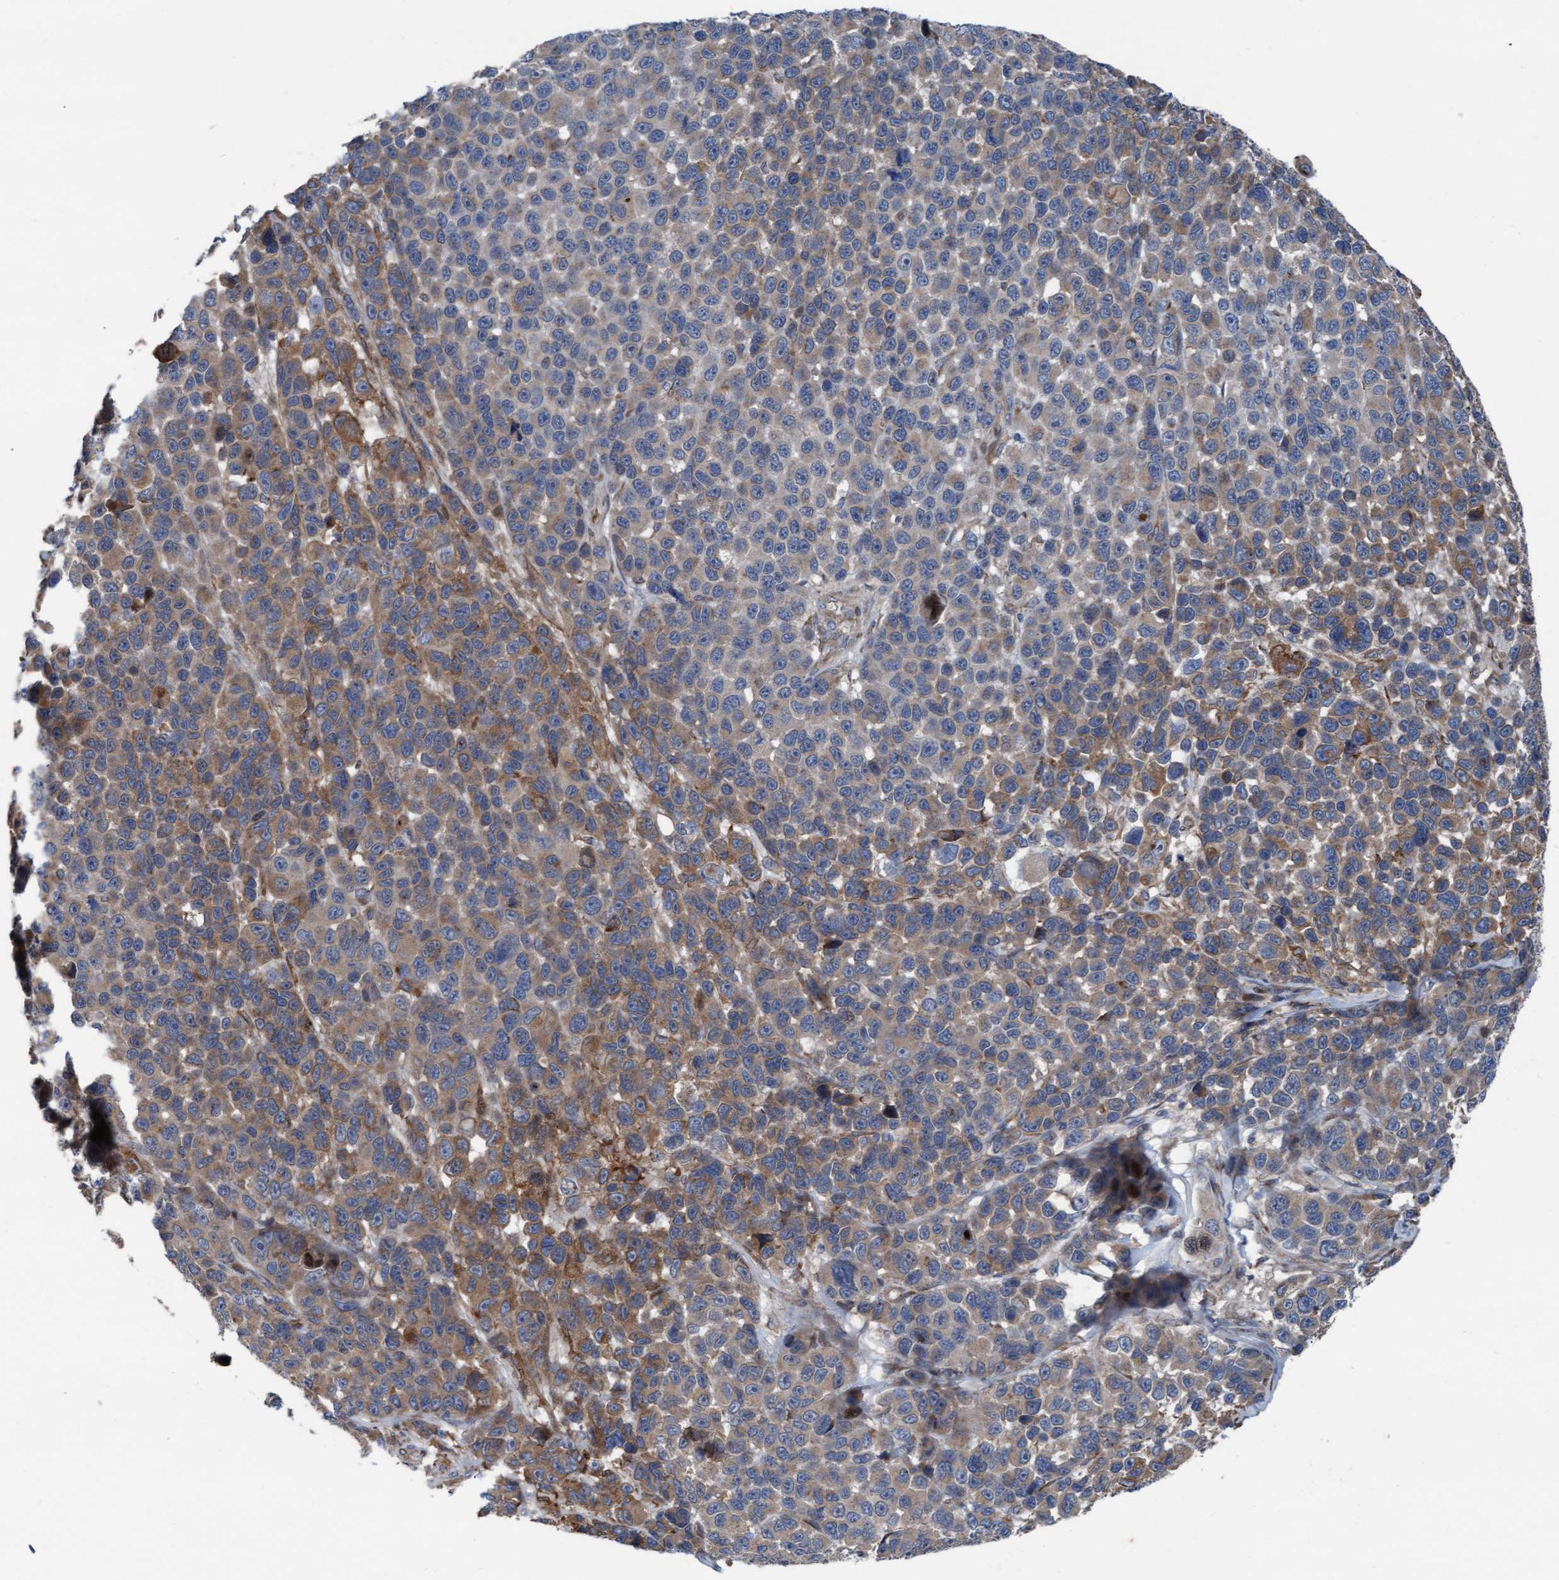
{"staining": {"intensity": "moderate", "quantity": "25%-75%", "location": "cytoplasmic/membranous"}, "tissue": "melanoma", "cell_type": "Tumor cells", "image_type": "cancer", "snomed": [{"axis": "morphology", "description": "Malignant melanoma, NOS"}, {"axis": "topography", "description": "Skin"}], "caption": "This photomicrograph displays immunohistochemistry (IHC) staining of human melanoma, with medium moderate cytoplasmic/membranous positivity in approximately 25%-75% of tumor cells.", "gene": "KLHL26", "patient": {"sex": "male", "age": 53}}